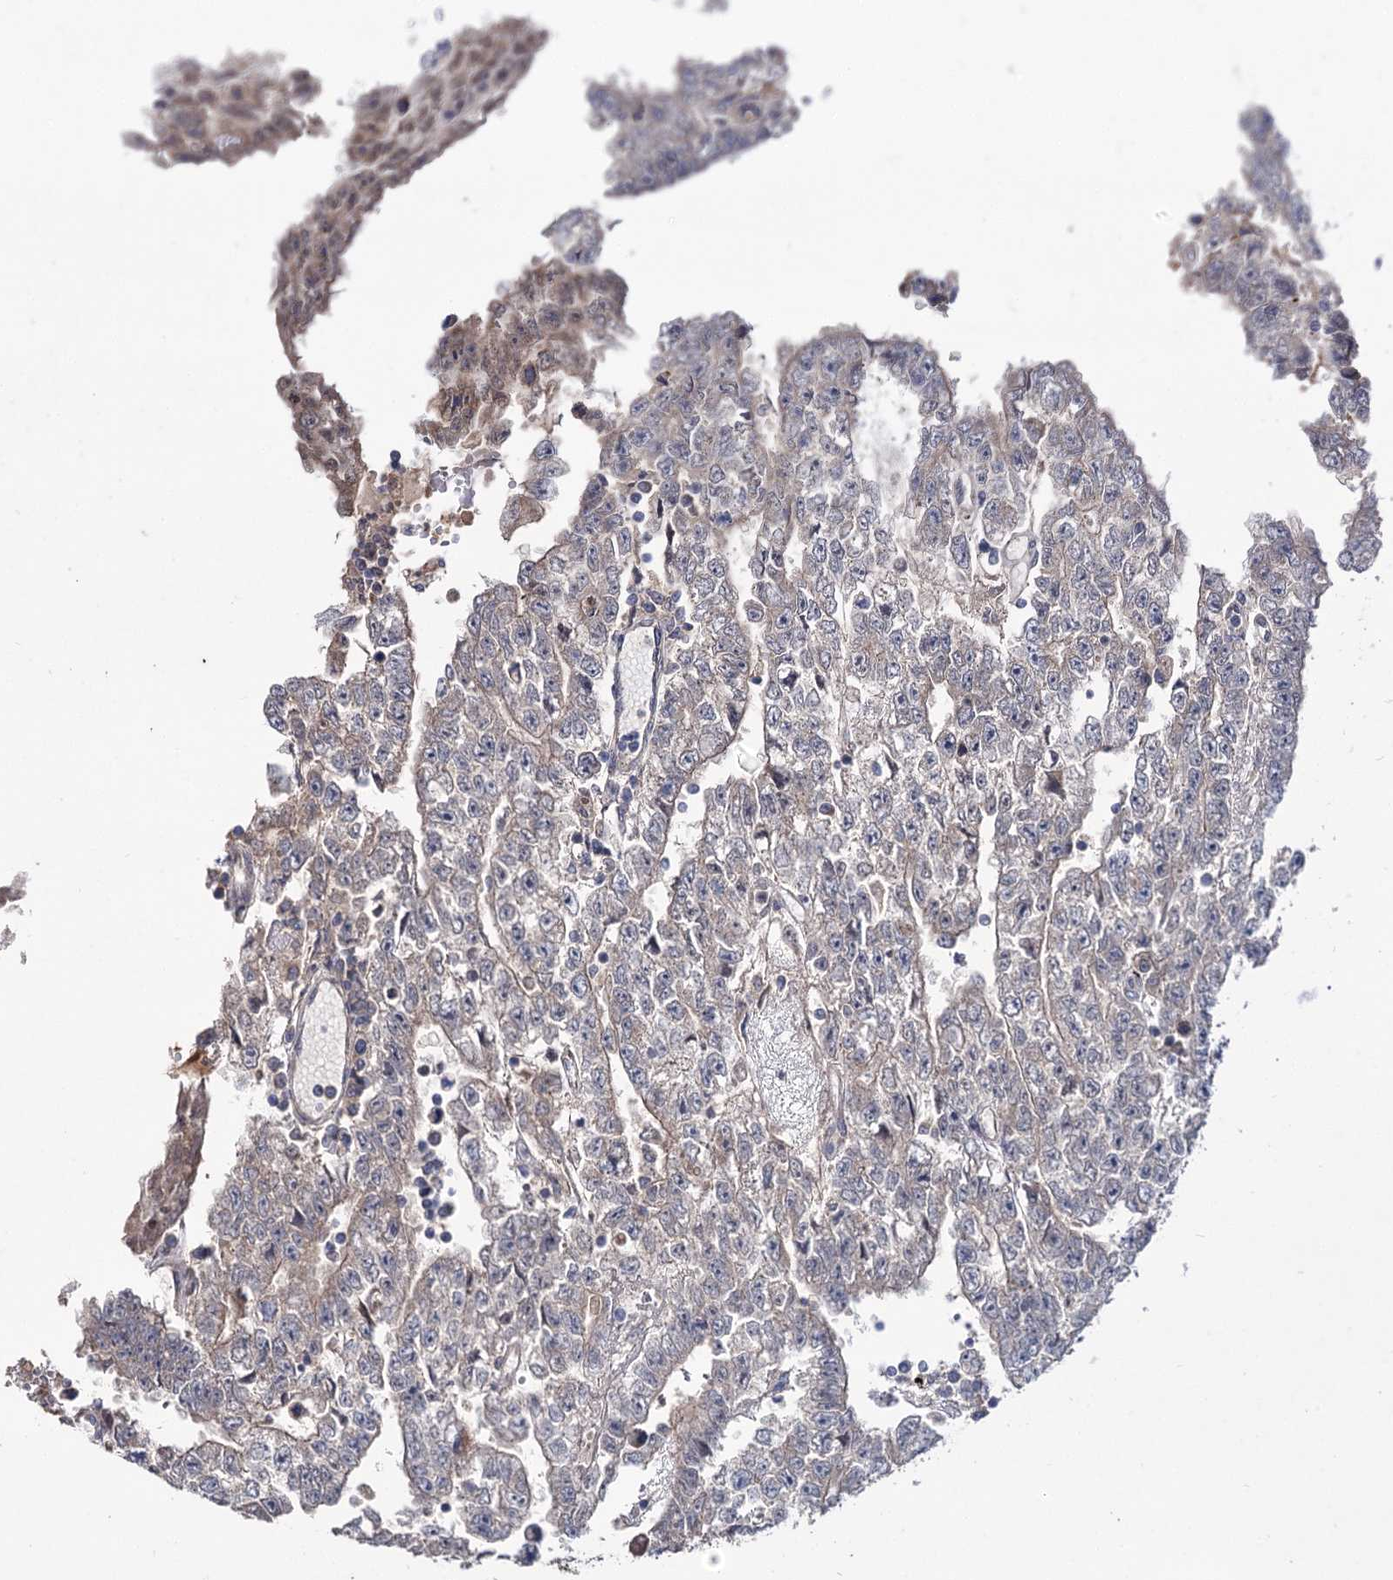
{"staining": {"intensity": "weak", "quantity": "25%-75%", "location": "cytoplasmic/membranous"}, "tissue": "testis cancer", "cell_type": "Tumor cells", "image_type": "cancer", "snomed": [{"axis": "morphology", "description": "Carcinoma, Embryonal, NOS"}, {"axis": "topography", "description": "Testis"}], "caption": "Testis cancer tissue demonstrates weak cytoplasmic/membranous expression in approximately 25%-75% of tumor cells Immunohistochemistry (ihc) stains the protein of interest in brown and the nuclei are stained blue.", "gene": "CLPB", "patient": {"sex": "male", "age": 25}}